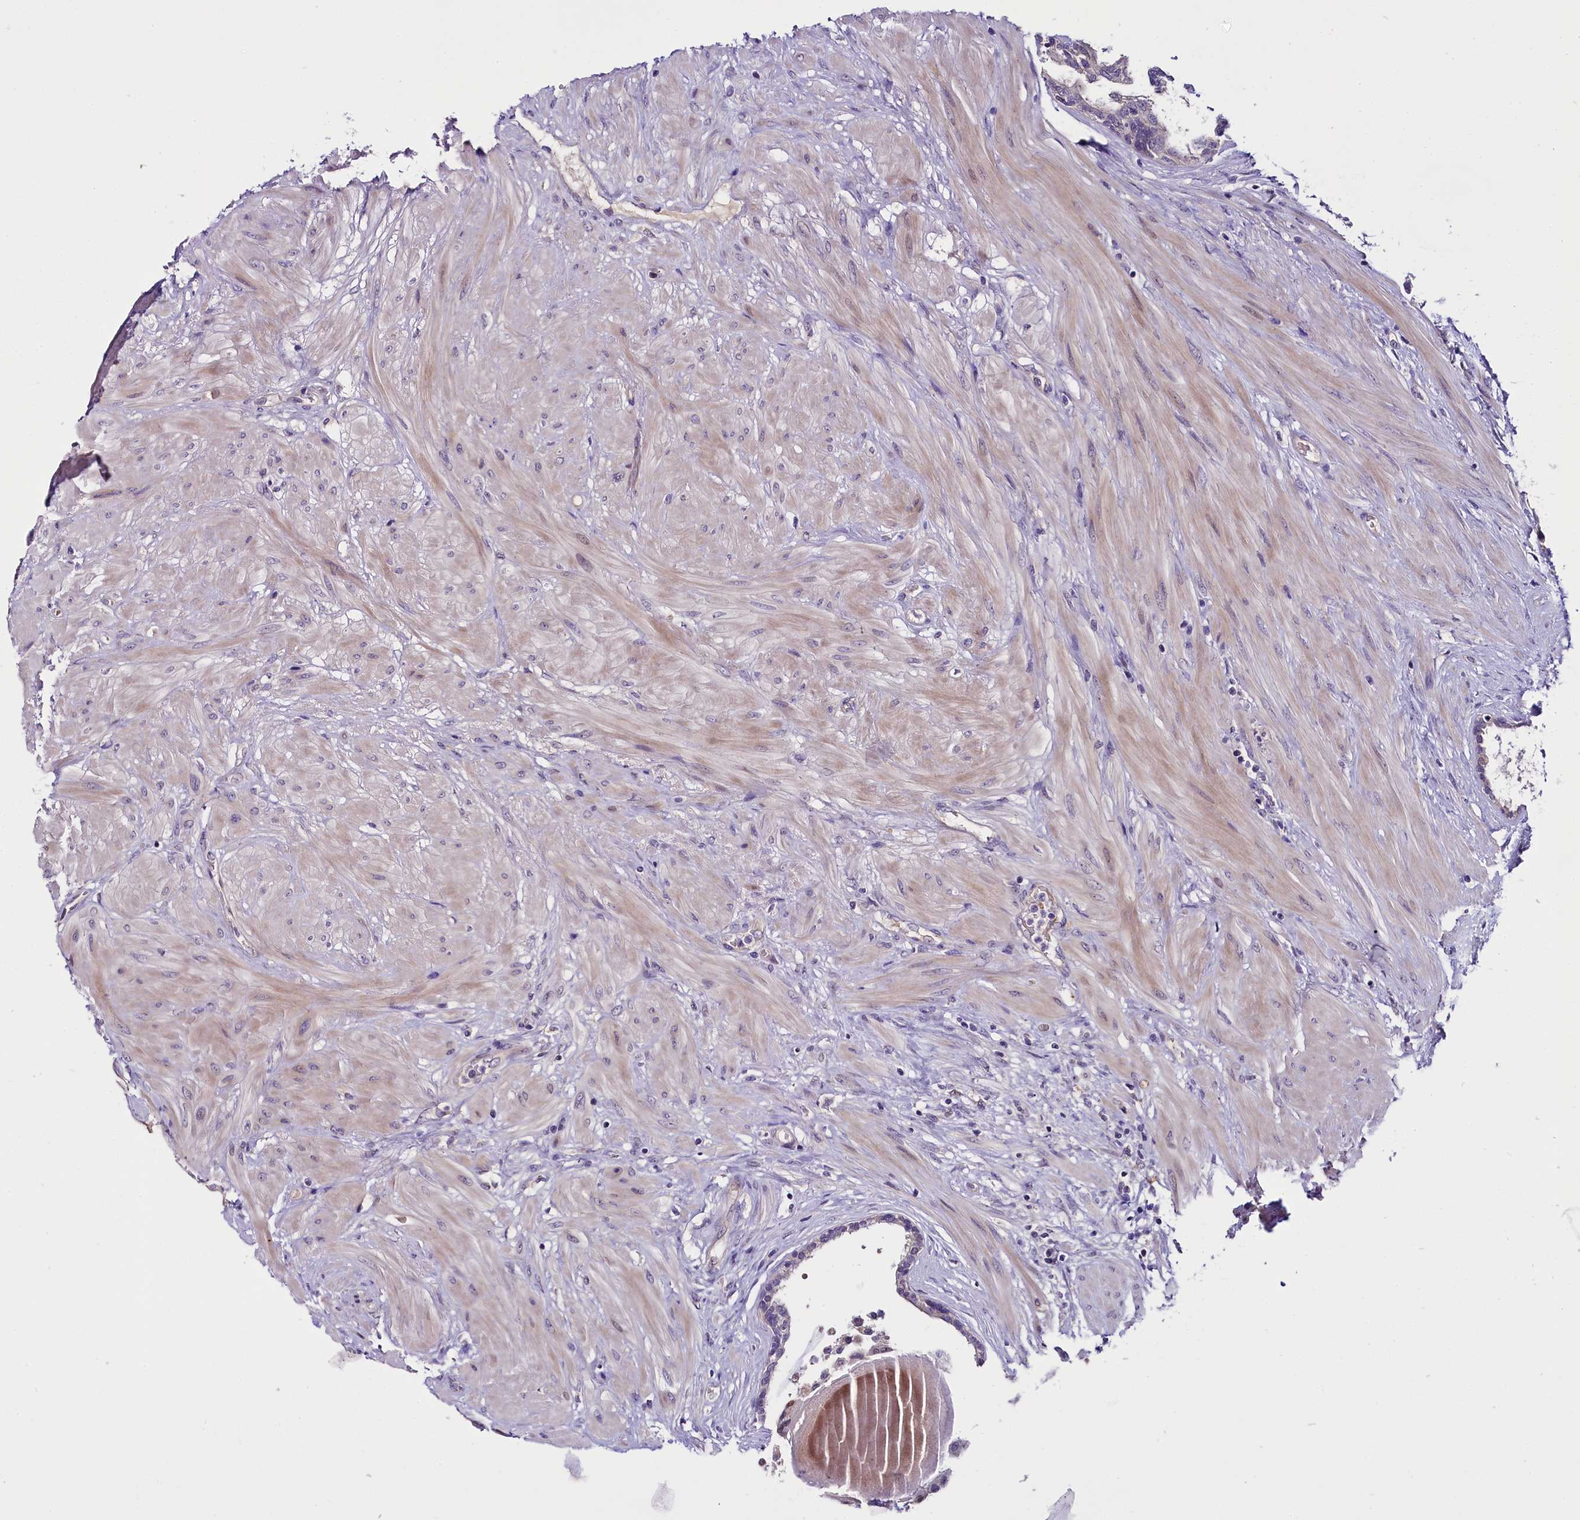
{"staining": {"intensity": "weak", "quantity": "25%-75%", "location": "cytoplasmic/membranous"}, "tissue": "prostate", "cell_type": "Glandular cells", "image_type": "normal", "snomed": [{"axis": "morphology", "description": "Normal tissue, NOS"}, {"axis": "topography", "description": "Prostate"}], "caption": "The image reveals staining of unremarkable prostate, revealing weak cytoplasmic/membranous protein staining (brown color) within glandular cells.", "gene": "C9orf40", "patient": {"sex": "male", "age": 48}}